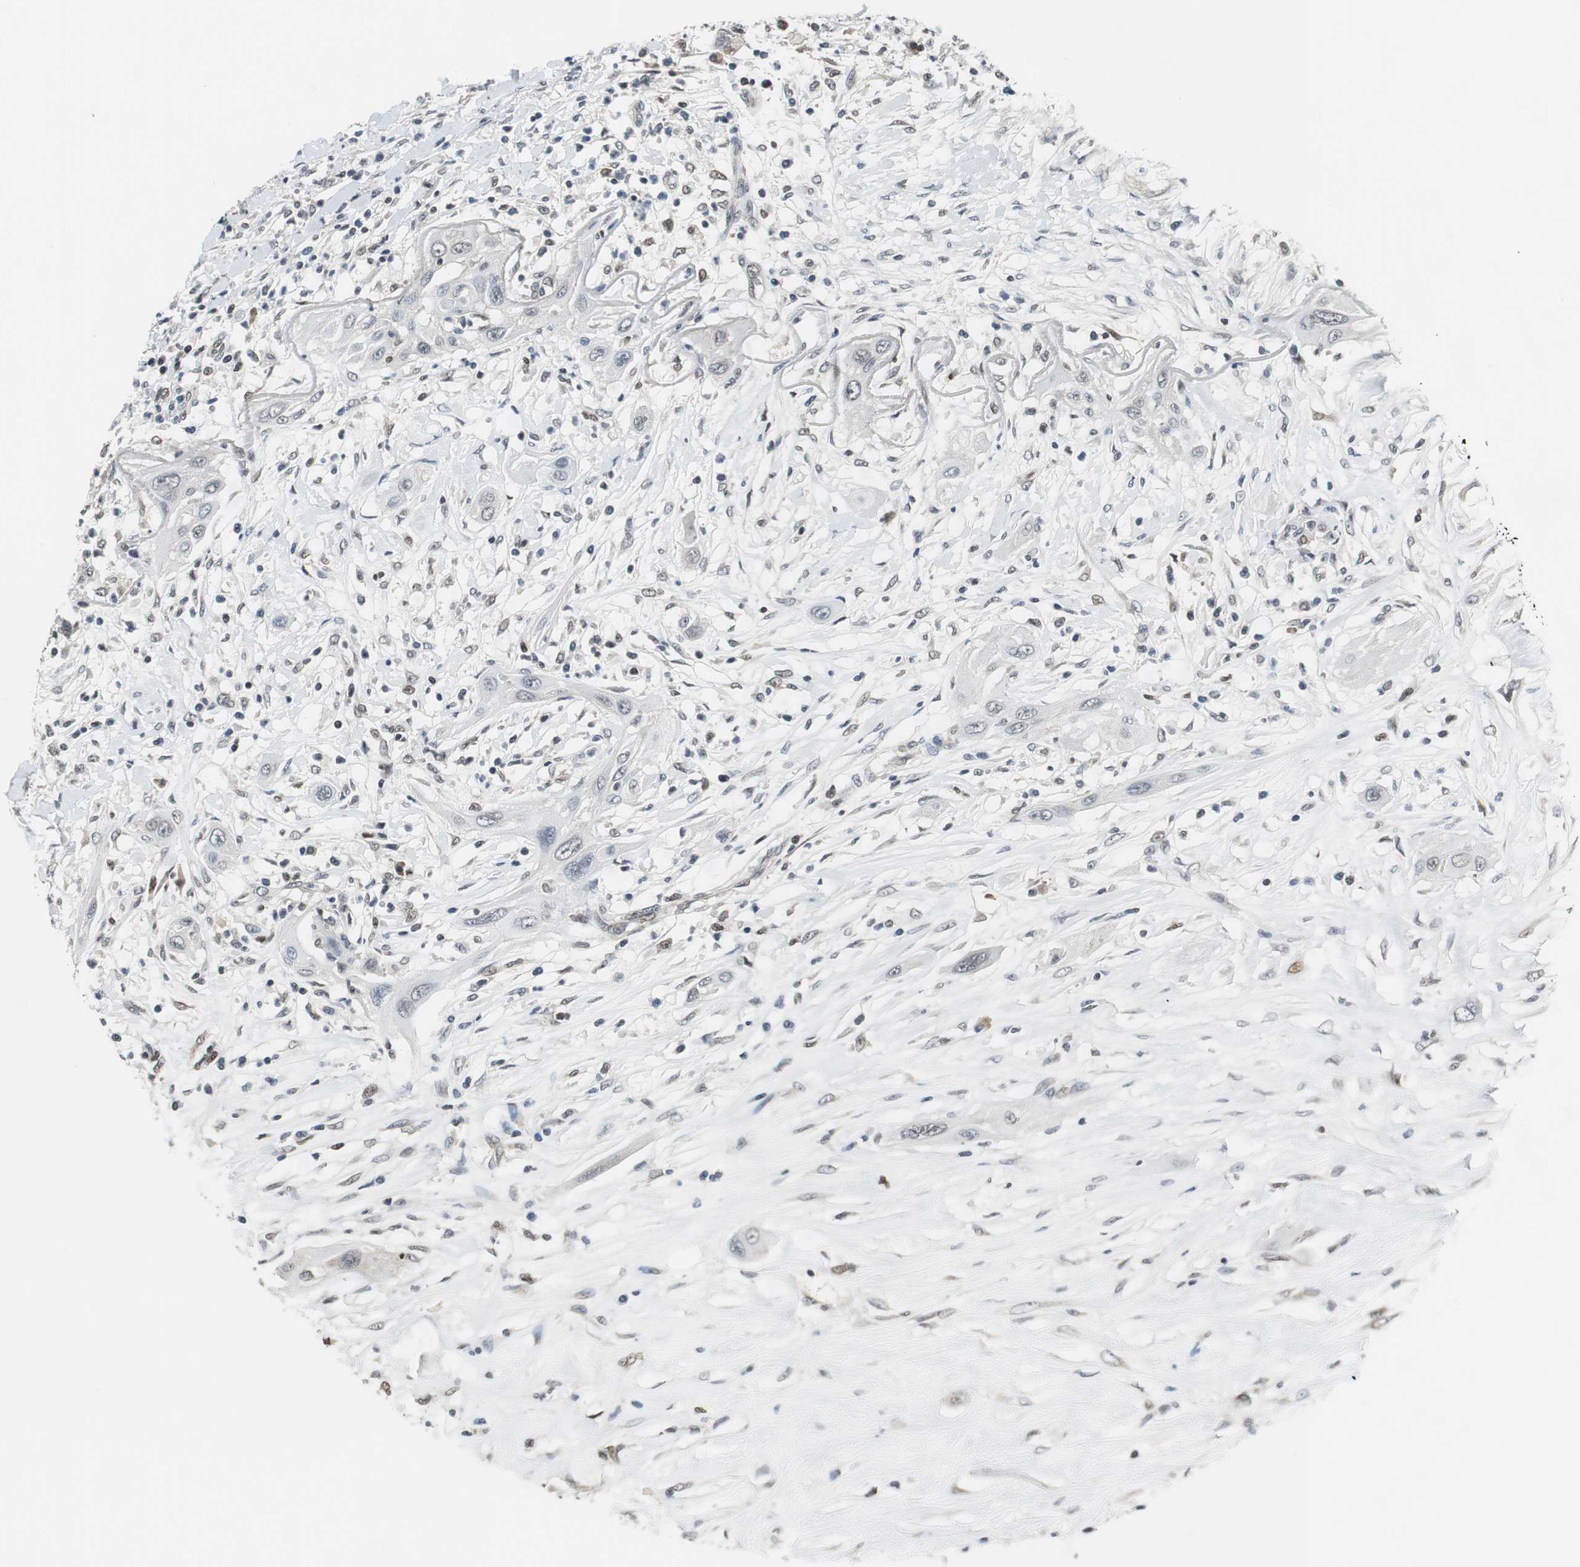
{"staining": {"intensity": "negative", "quantity": "none", "location": "none"}, "tissue": "lung cancer", "cell_type": "Tumor cells", "image_type": "cancer", "snomed": [{"axis": "morphology", "description": "Squamous cell carcinoma, NOS"}, {"axis": "topography", "description": "Lung"}], "caption": "Immunohistochemistry photomicrograph of neoplastic tissue: human lung cancer stained with DAB (3,3'-diaminobenzidine) demonstrates no significant protein expression in tumor cells.", "gene": "MAFB", "patient": {"sex": "female", "age": 47}}